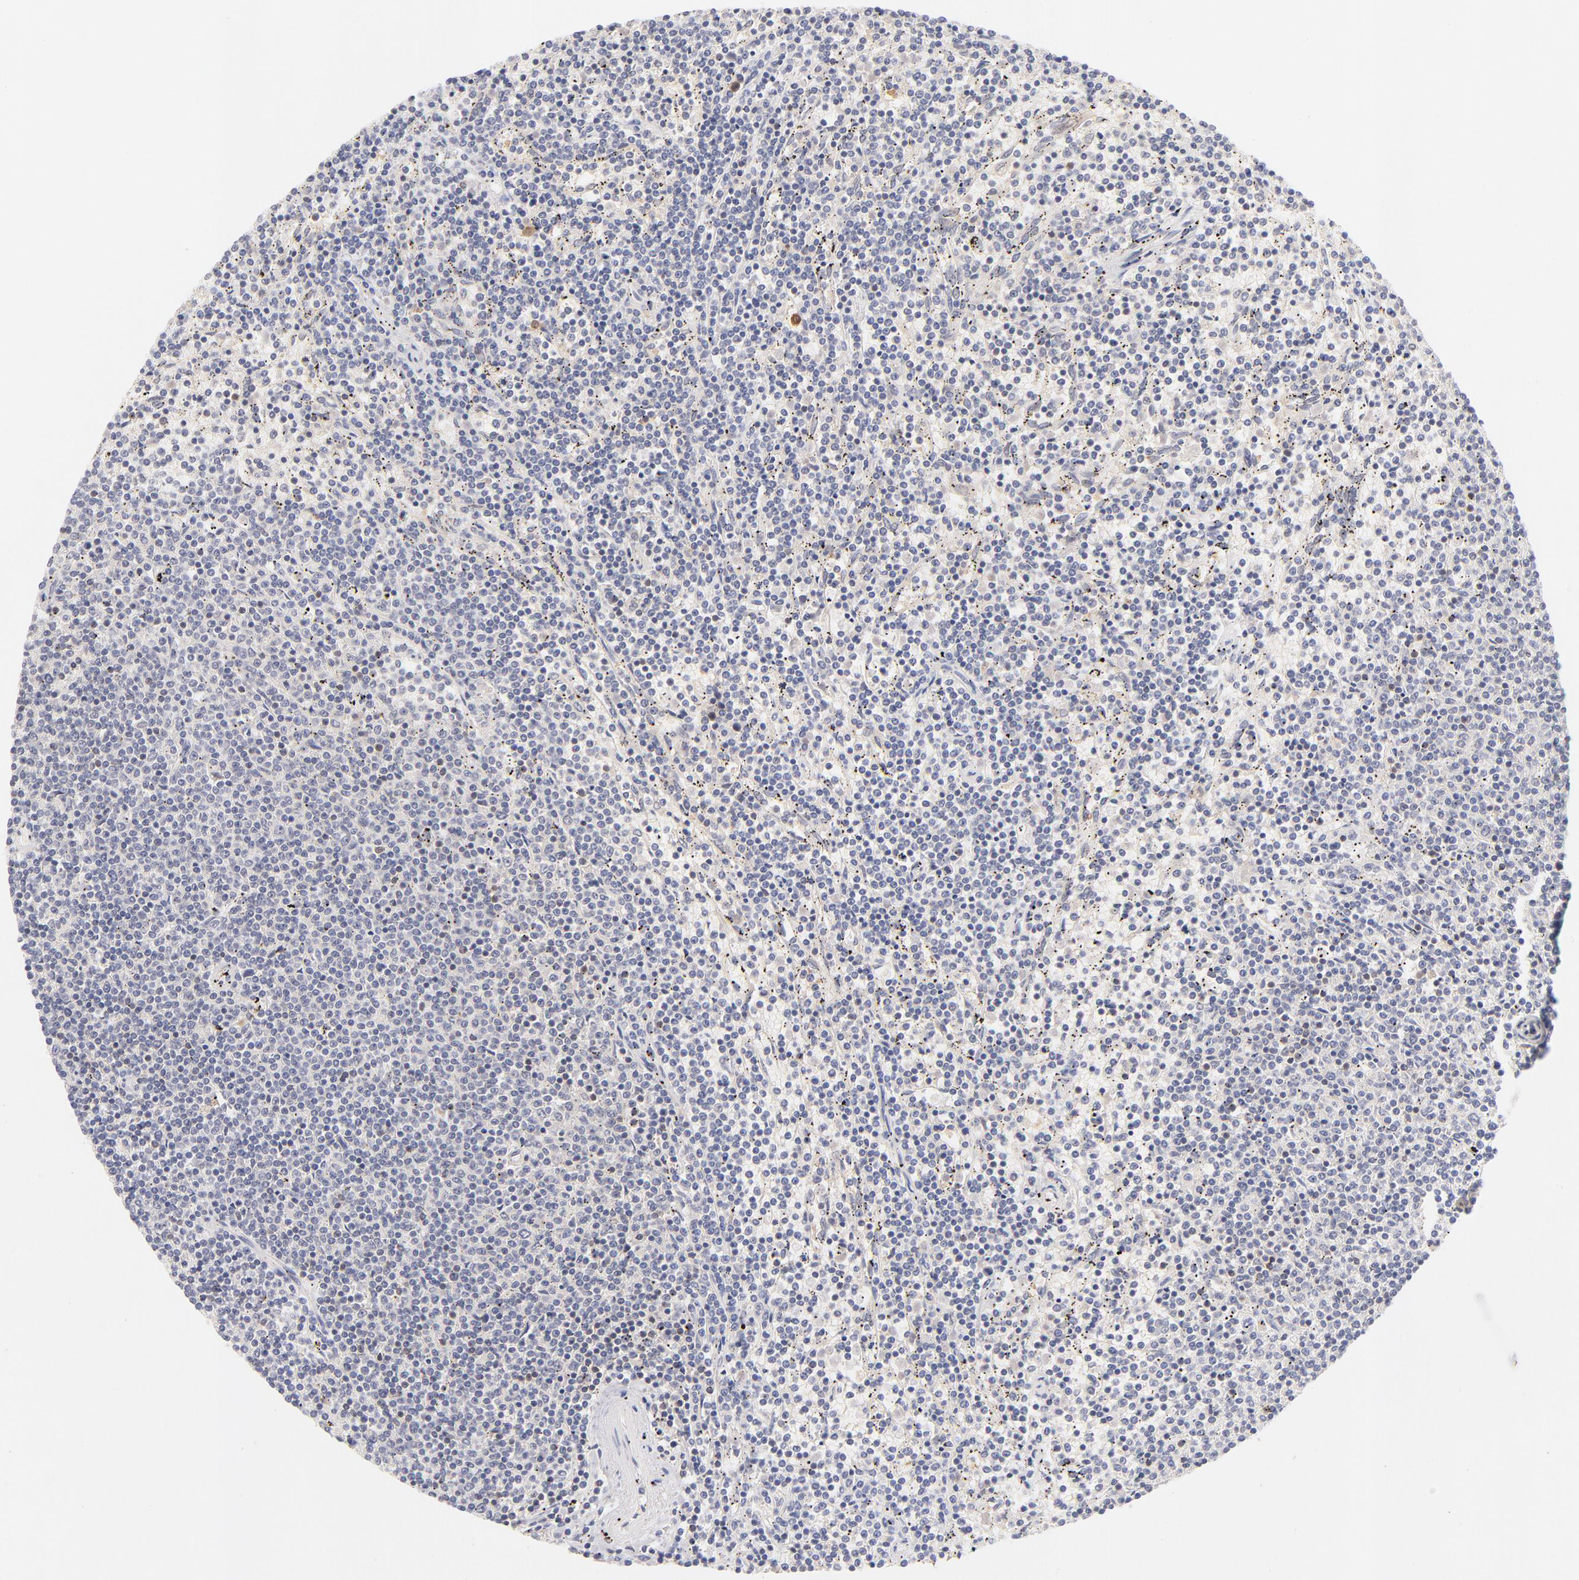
{"staining": {"intensity": "weak", "quantity": "<25%", "location": "cytoplasmic/membranous,nuclear"}, "tissue": "lymphoma", "cell_type": "Tumor cells", "image_type": "cancer", "snomed": [{"axis": "morphology", "description": "Malignant lymphoma, non-Hodgkin's type, Low grade"}, {"axis": "topography", "description": "Spleen"}], "caption": "Photomicrograph shows no protein staining in tumor cells of lymphoma tissue. (Stains: DAB IHC with hematoxylin counter stain, Microscopy: brightfield microscopy at high magnification).", "gene": "CASP6", "patient": {"sex": "female", "age": 50}}